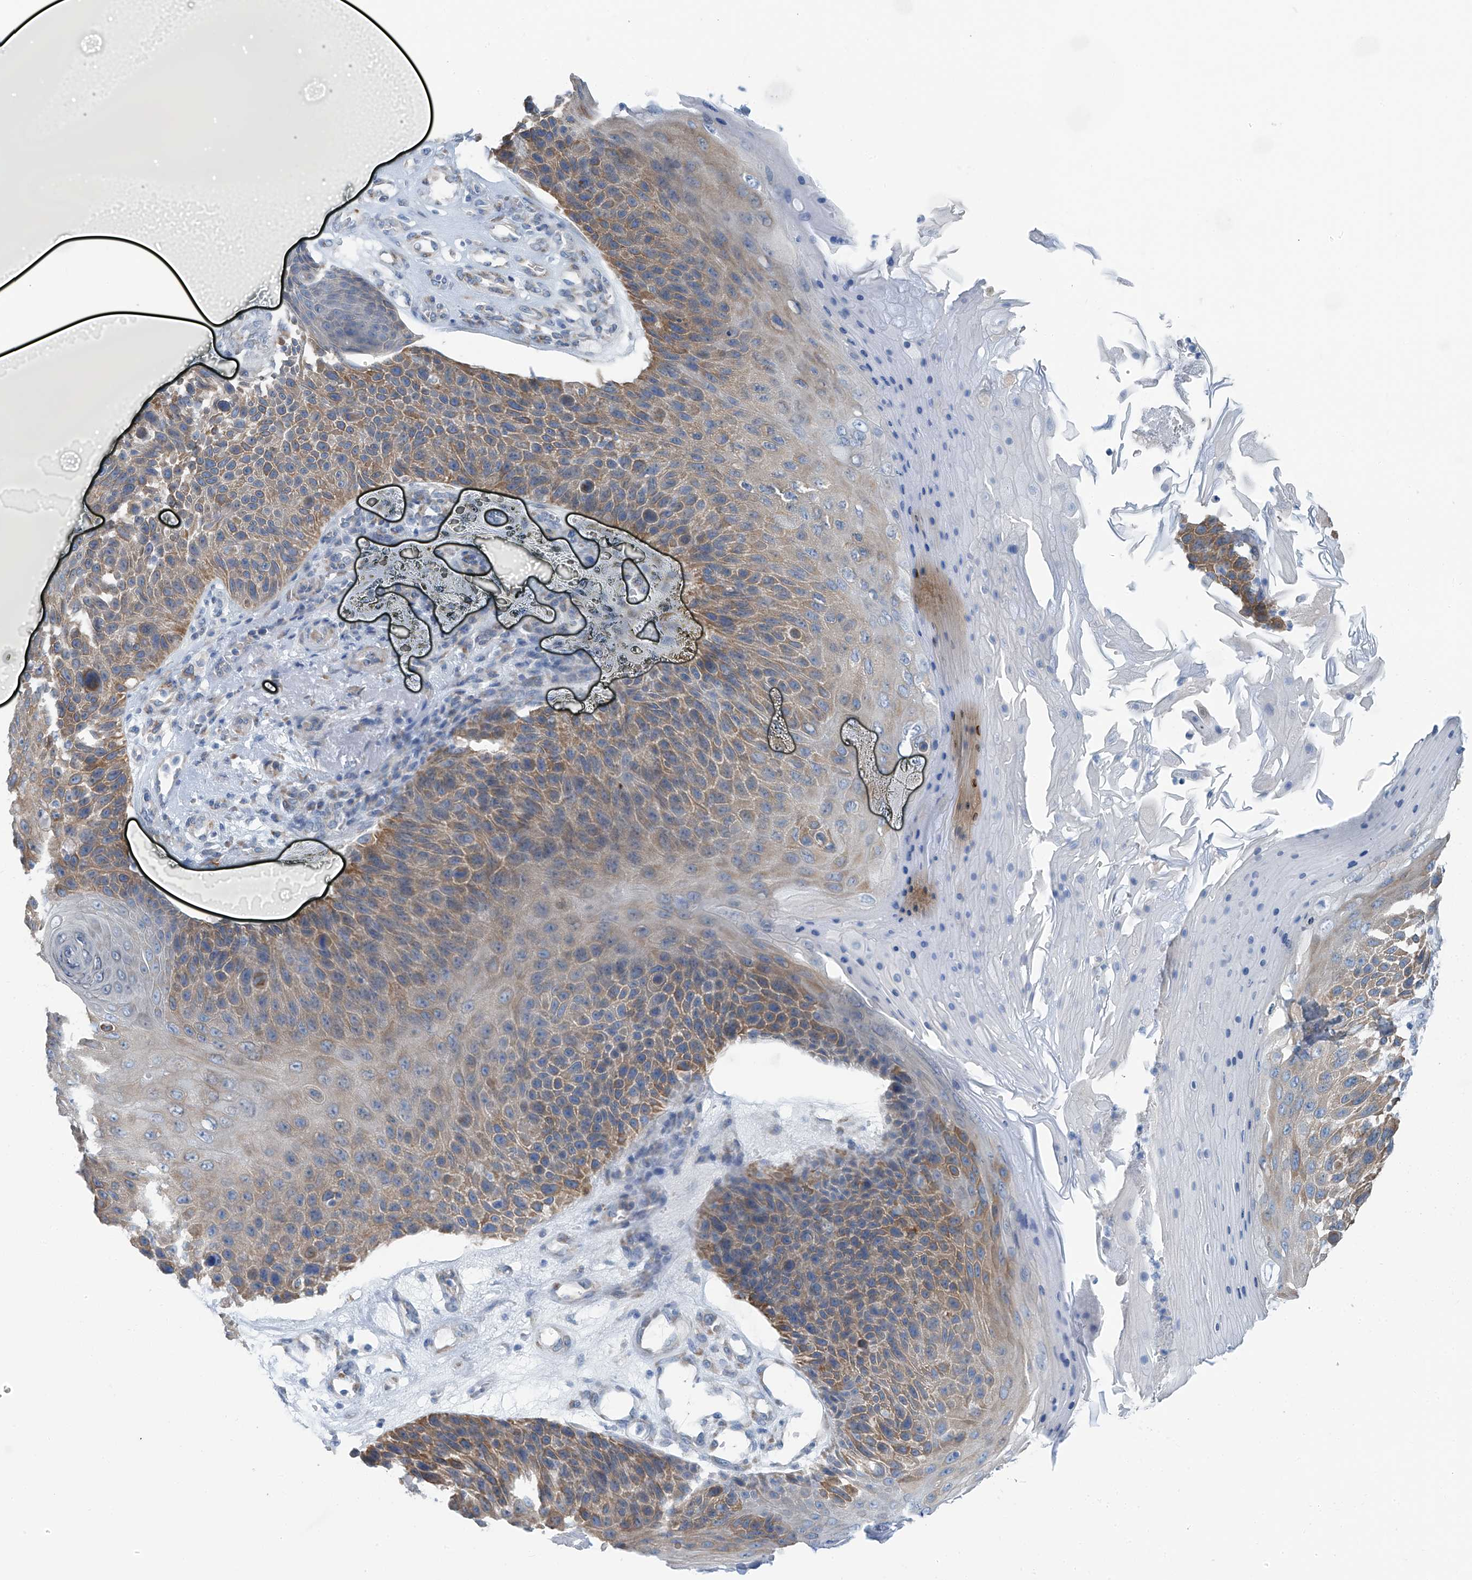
{"staining": {"intensity": "moderate", "quantity": ">75%", "location": "cytoplasmic/membranous"}, "tissue": "skin cancer", "cell_type": "Tumor cells", "image_type": "cancer", "snomed": [{"axis": "morphology", "description": "Squamous cell carcinoma, NOS"}, {"axis": "topography", "description": "Skin"}], "caption": "IHC histopathology image of skin squamous cell carcinoma stained for a protein (brown), which displays medium levels of moderate cytoplasmic/membranous expression in about >75% of tumor cells.", "gene": "RCN2", "patient": {"sex": "female", "age": 88}}